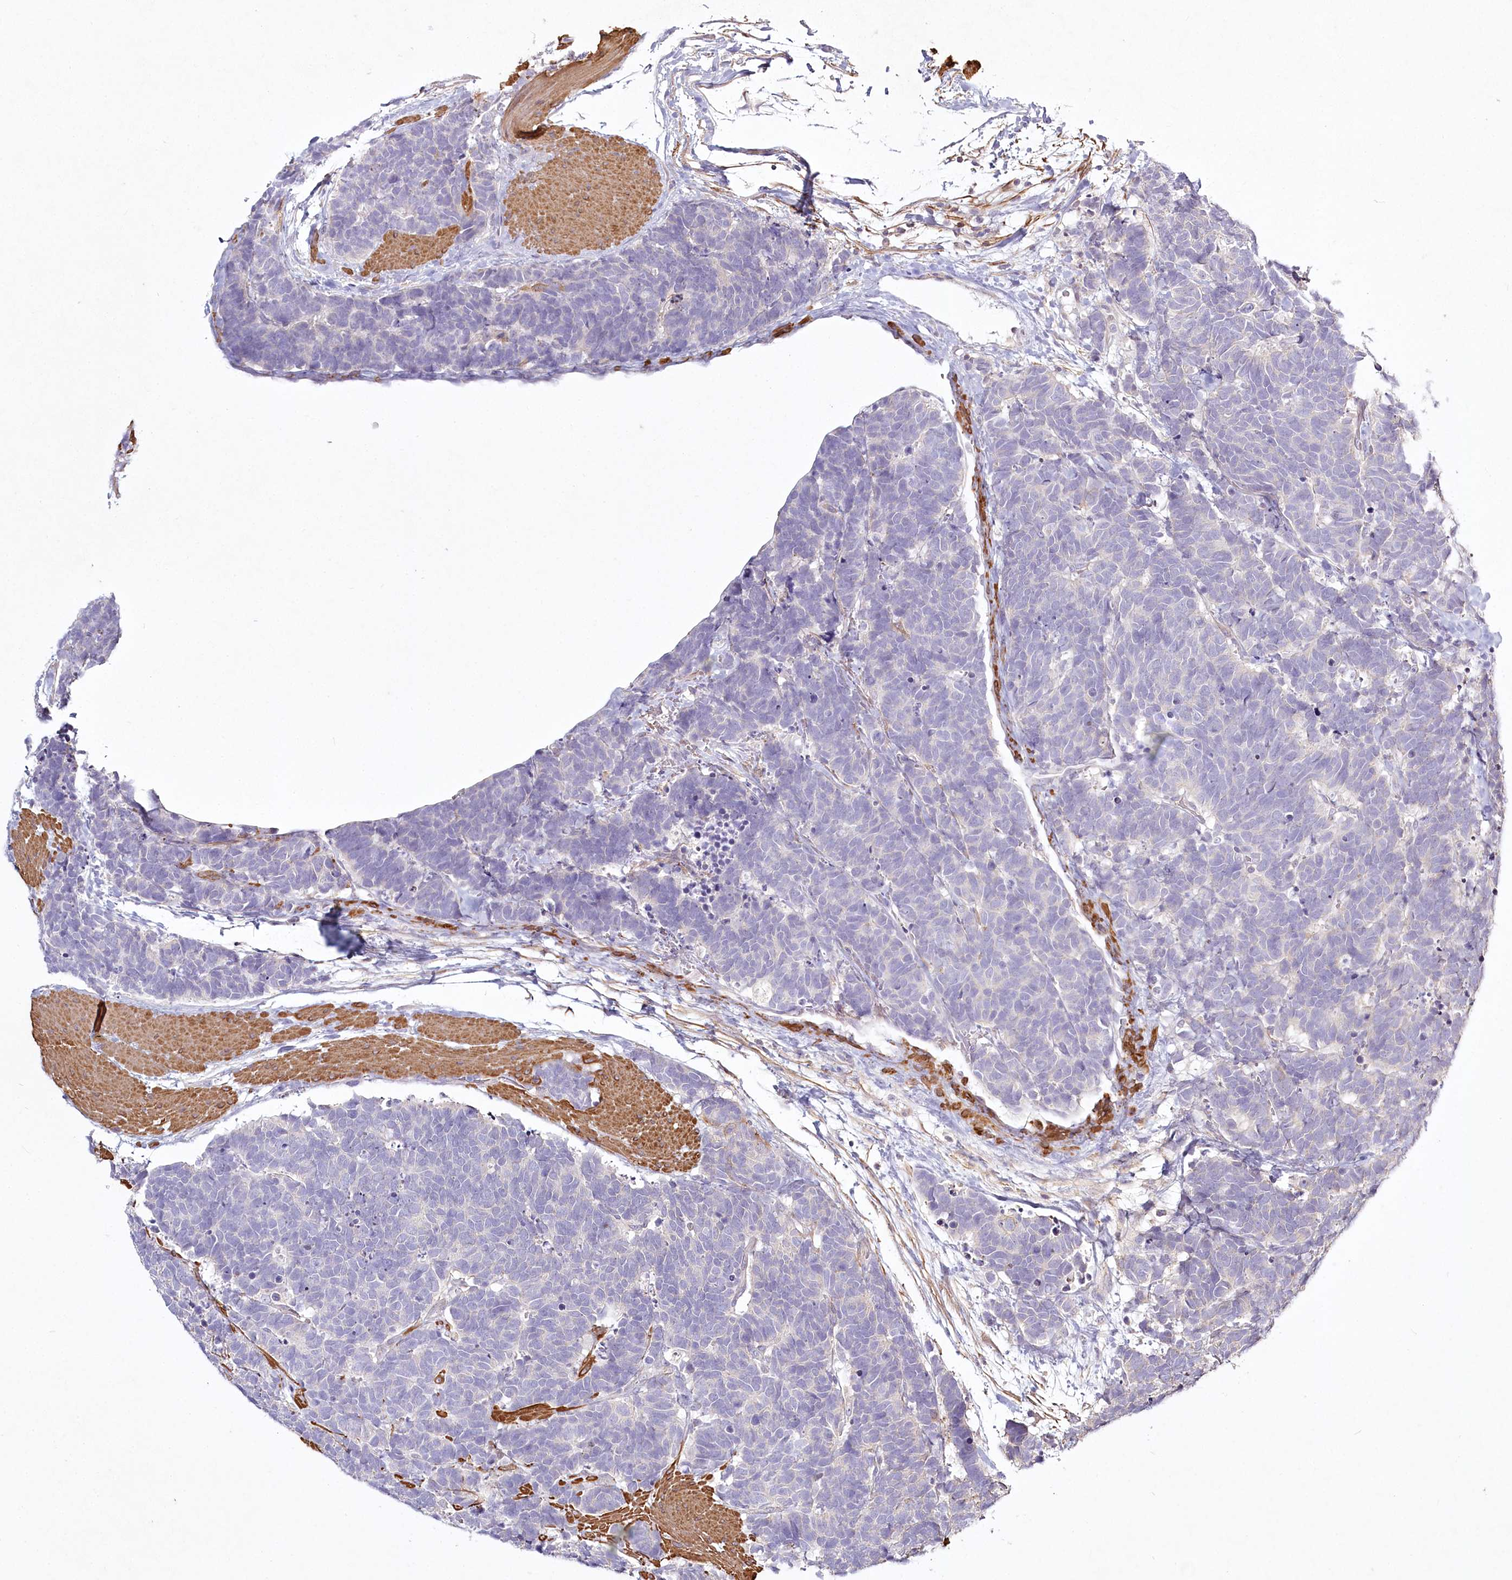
{"staining": {"intensity": "negative", "quantity": "none", "location": "none"}, "tissue": "carcinoid", "cell_type": "Tumor cells", "image_type": "cancer", "snomed": [{"axis": "morphology", "description": "Carcinoma, NOS"}, {"axis": "morphology", "description": "Carcinoid, malignant, NOS"}, {"axis": "topography", "description": "Urinary bladder"}], "caption": "The micrograph displays no significant positivity in tumor cells of carcinoid. (Brightfield microscopy of DAB immunohistochemistry (IHC) at high magnification).", "gene": "INPP4B", "patient": {"sex": "male", "age": 57}}